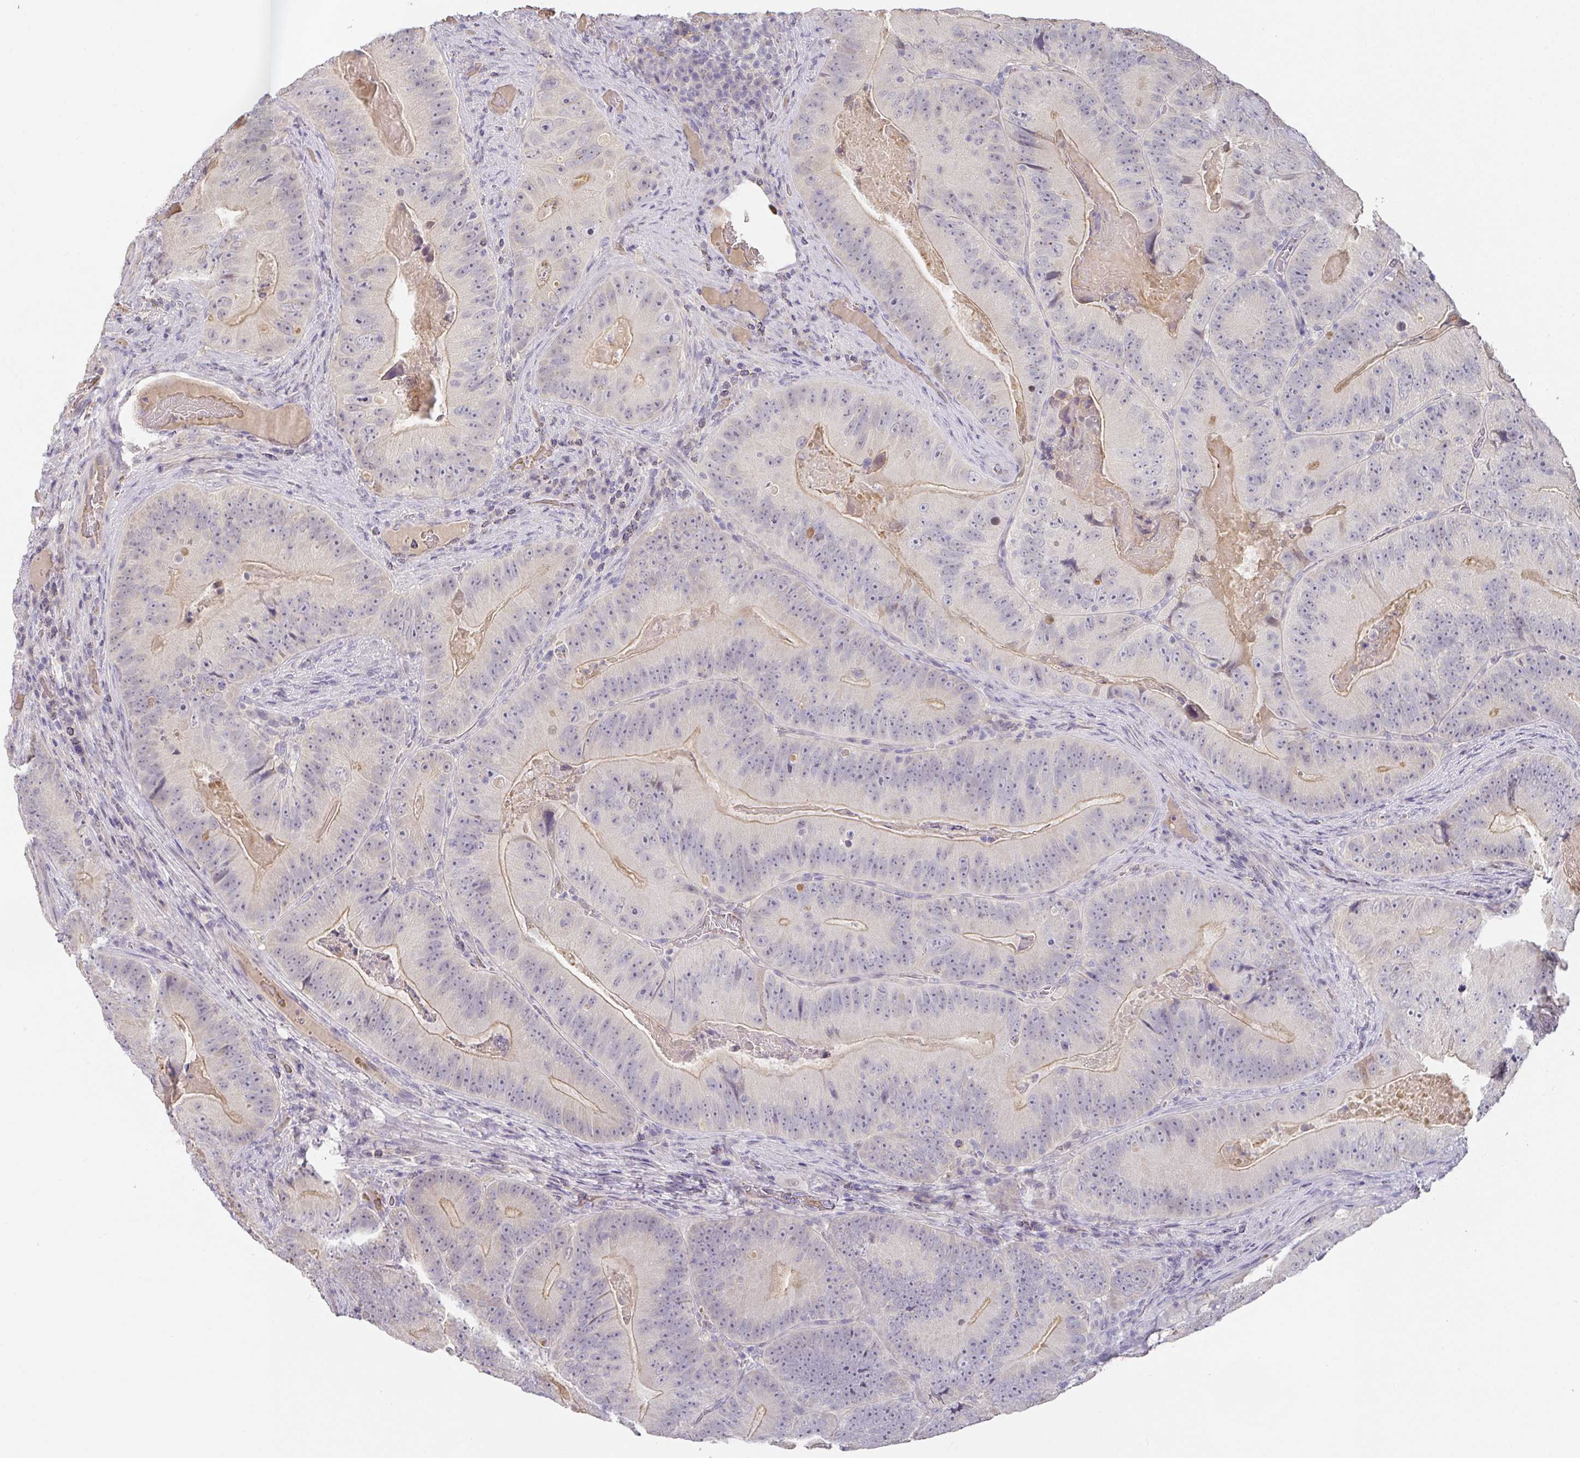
{"staining": {"intensity": "weak", "quantity": "25%-75%", "location": "cytoplasmic/membranous"}, "tissue": "colorectal cancer", "cell_type": "Tumor cells", "image_type": "cancer", "snomed": [{"axis": "morphology", "description": "Adenocarcinoma, NOS"}, {"axis": "topography", "description": "Colon"}], "caption": "Tumor cells show low levels of weak cytoplasmic/membranous staining in about 25%-75% of cells in human colorectal adenocarcinoma.", "gene": "FOXN4", "patient": {"sex": "female", "age": 86}}